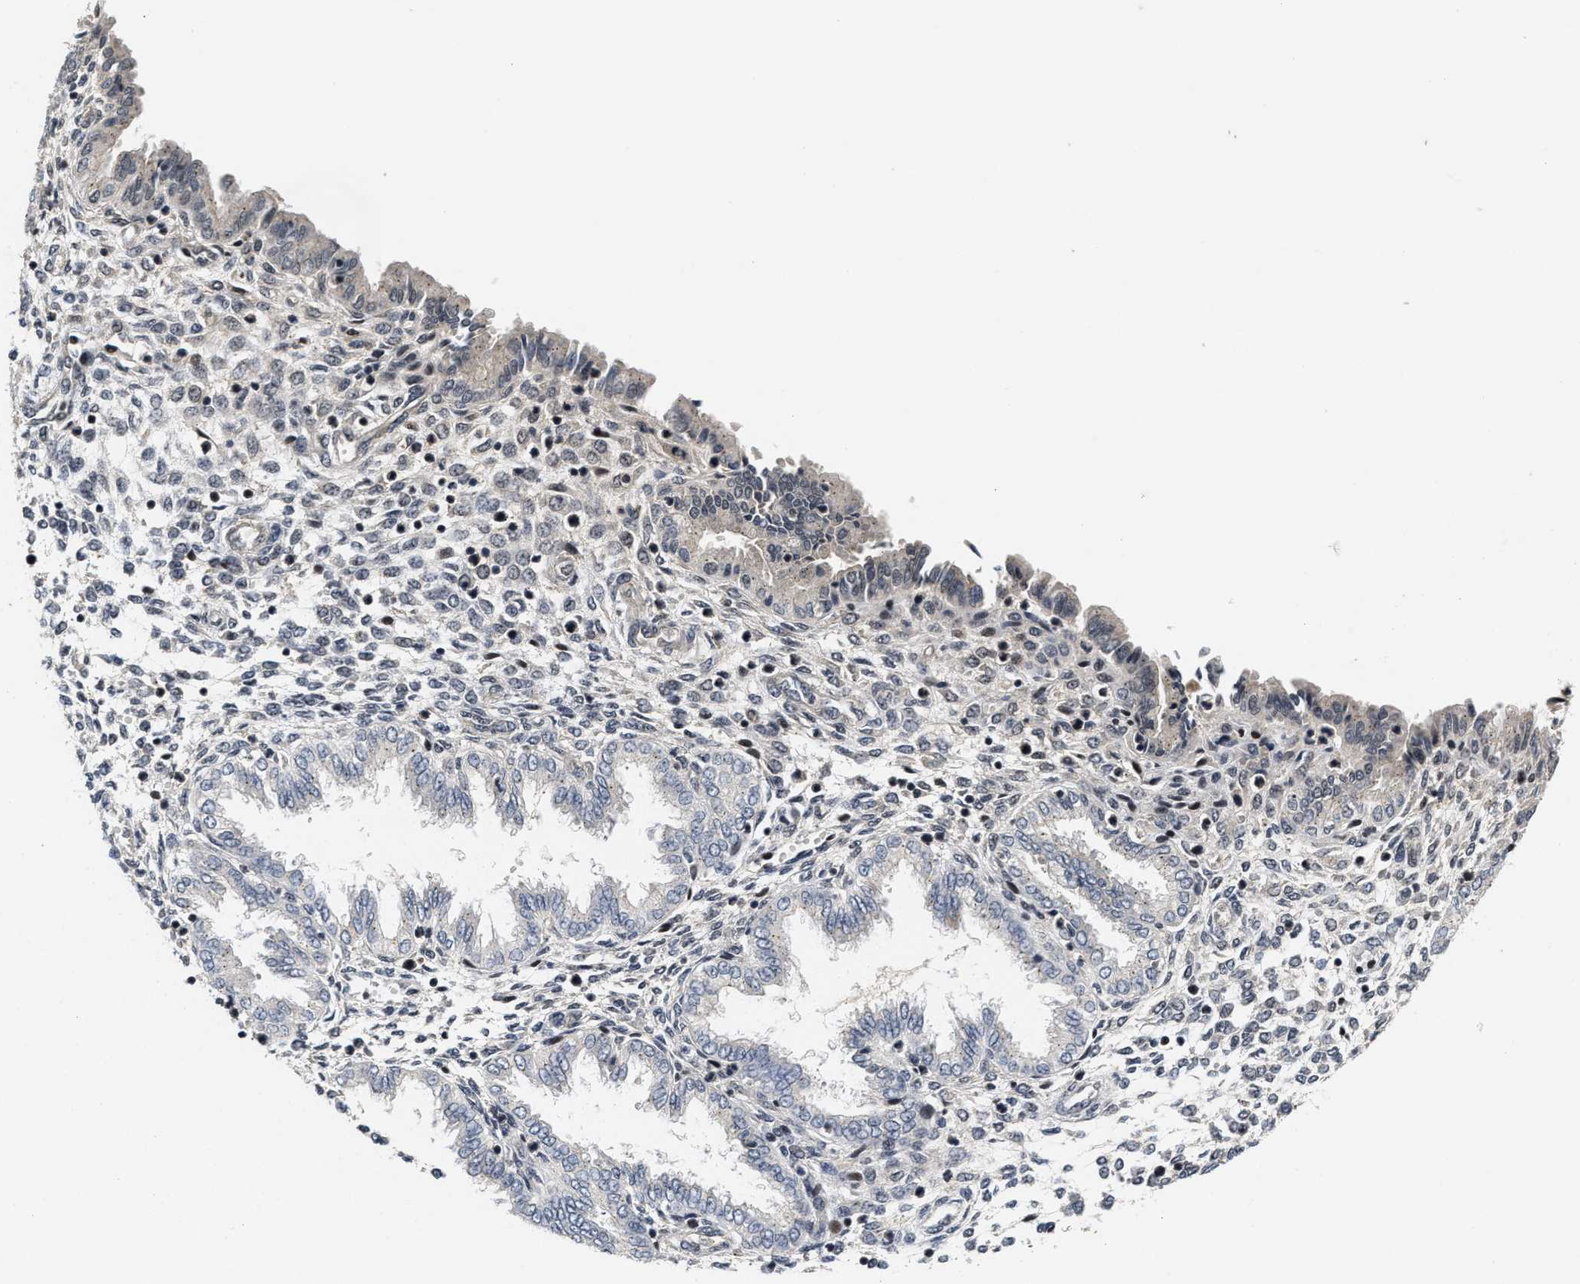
{"staining": {"intensity": "weak", "quantity": "<25%", "location": "nuclear"}, "tissue": "endometrium", "cell_type": "Cells in endometrial stroma", "image_type": "normal", "snomed": [{"axis": "morphology", "description": "Normal tissue, NOS"}, {"axis": "topography", "description": "Endometrium"}], "caption": "IHC photomicrograph of benign human endometrium stained for a protein (brown), which reveals no positivity in cells in endometrial stroma.", "gene": "INIP", "patient": {"sex": "female", "age": 33}}